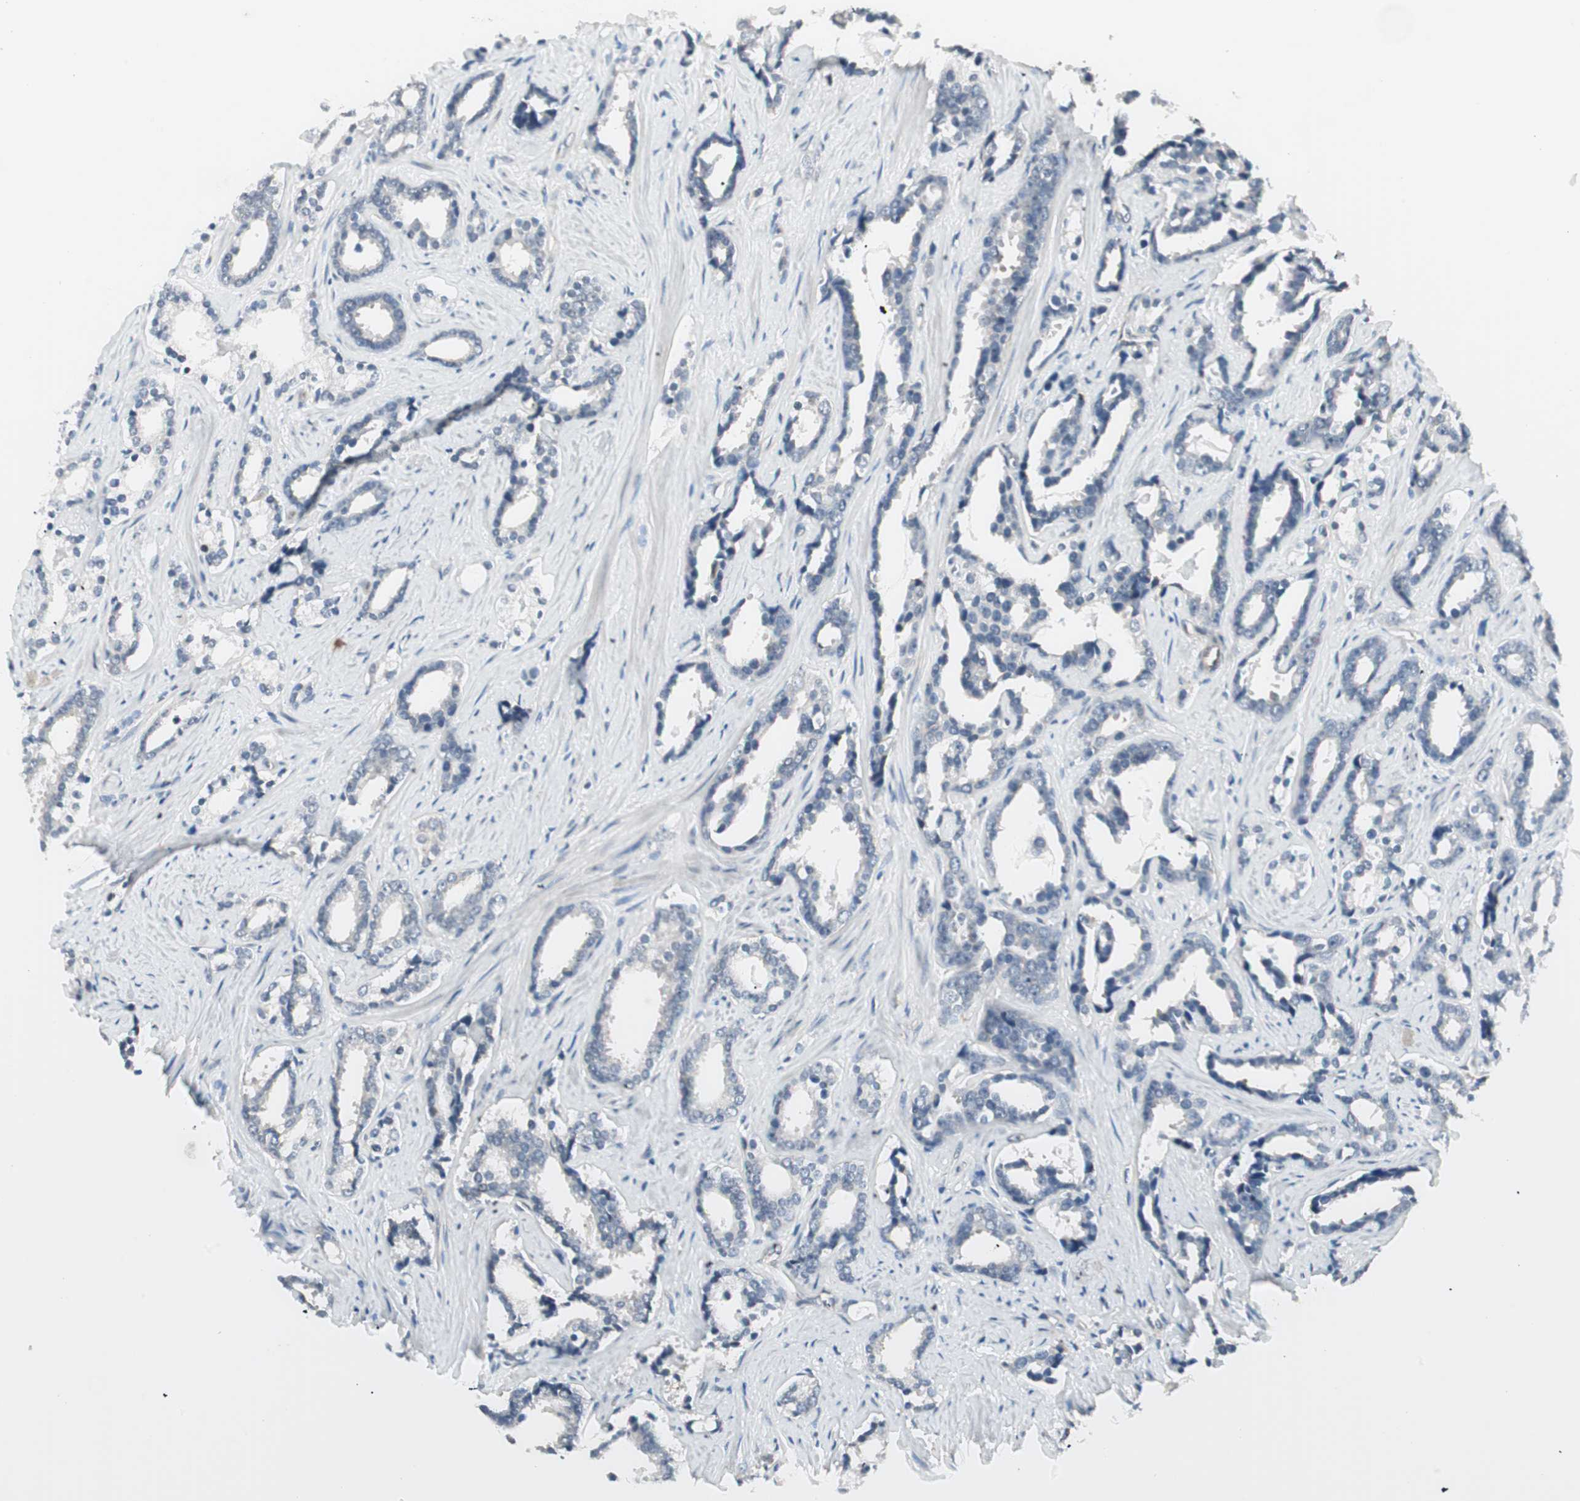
{"staining": {"intensity": "negative", "quantity": "none", "location": "none"}, "tissue": "prostate cancer", "cell_type": "Tumor cells", "image_type": "cancer", "snomed": [{"axis": "morphology", "description": "Adenocarcinoma, High grade"}, {"axis": "topography", "description": "Prostate"}], "caption": "High magnification brightfield microscopy of prostate high-grade adenocarcinoma stained with DAB (3,3'-diaminobenzidine) (brown) and counterstained with hematoxylin (blue): tumor cells show no significant expression.", "gene": "ITGB4", "patient": {"sex": "male", "age": 67}}